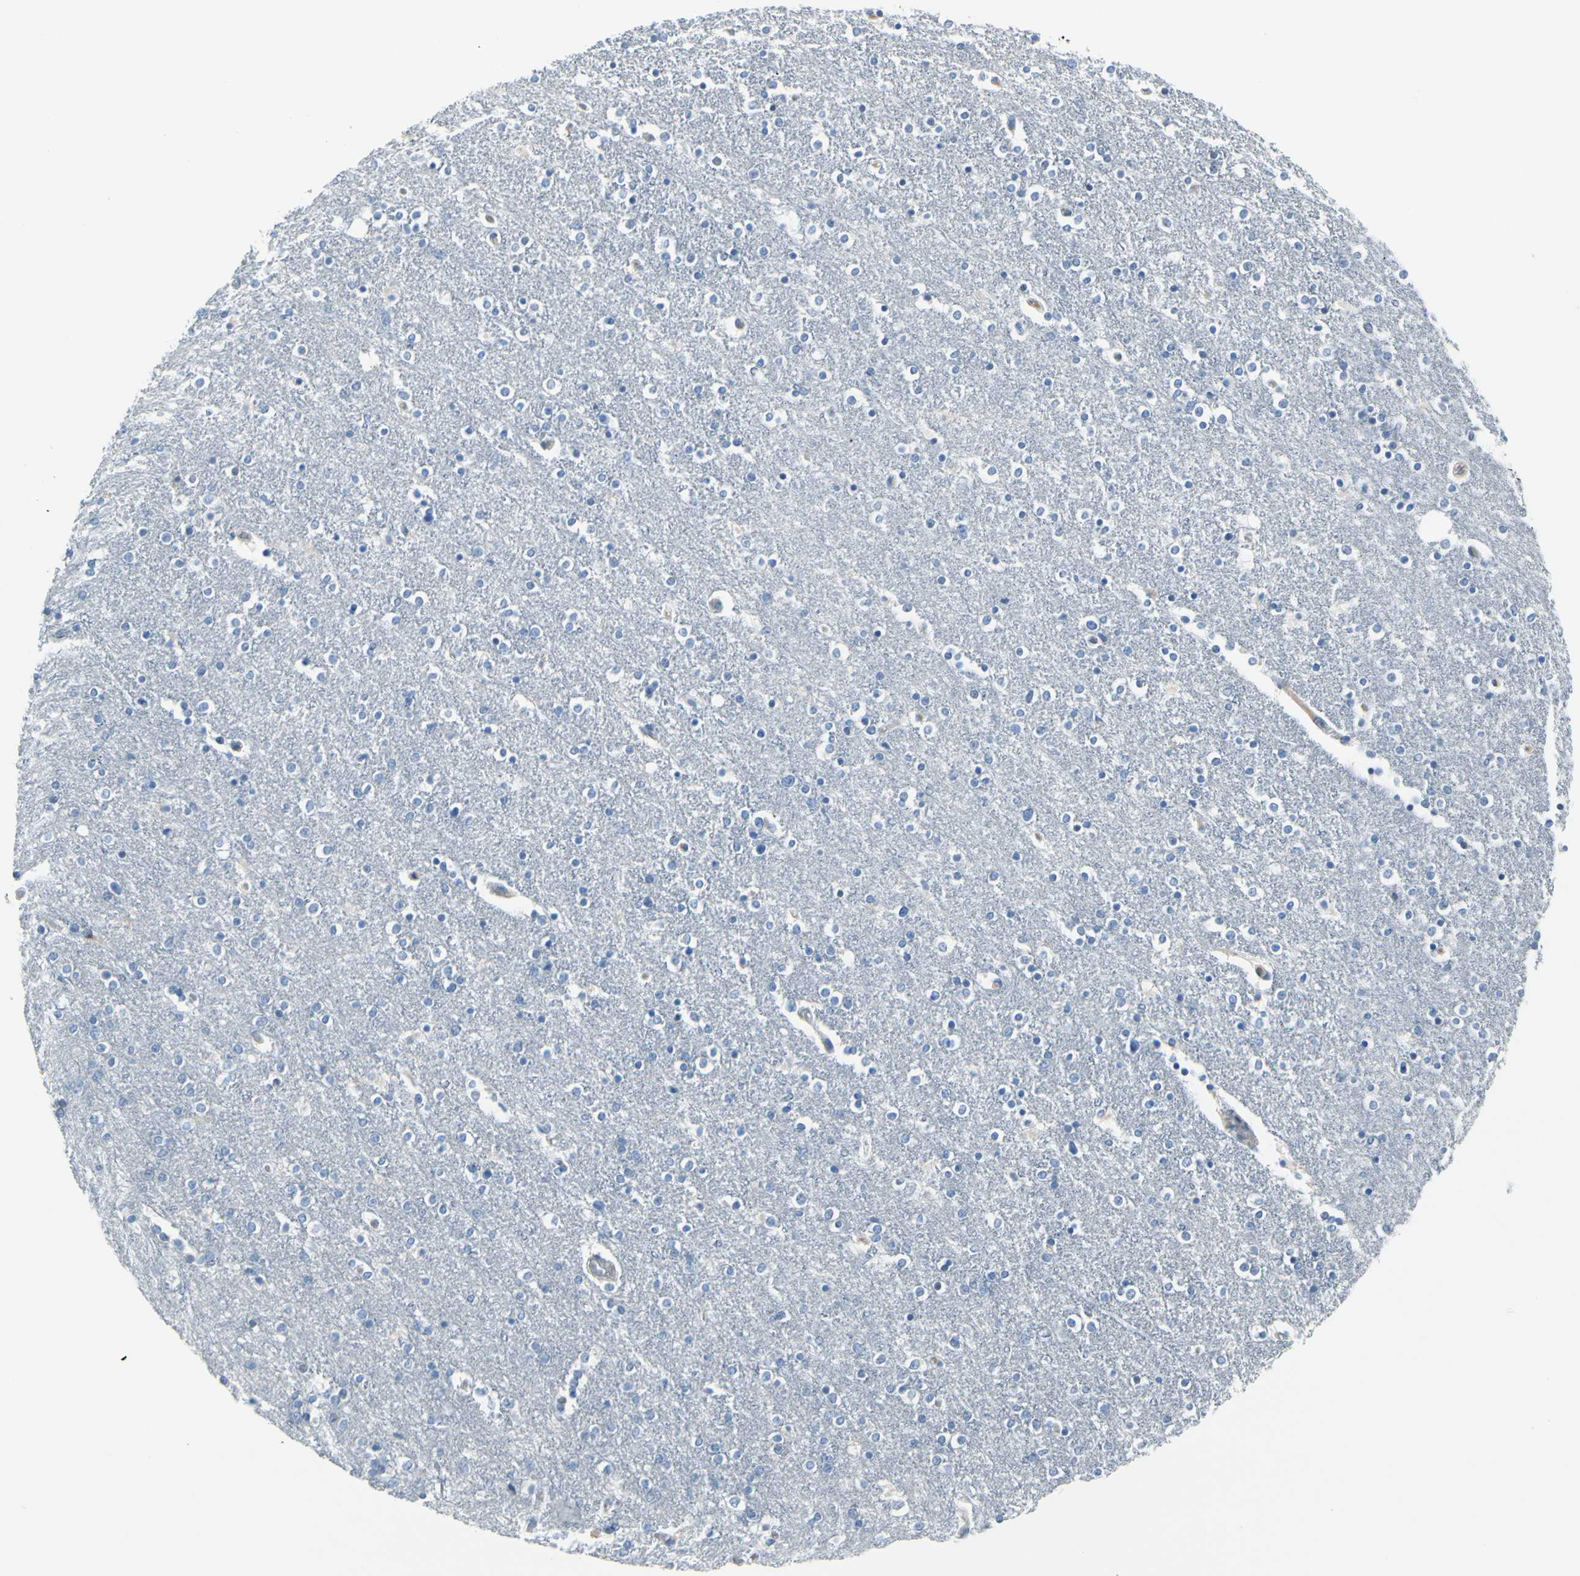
{"staining": {"intensity": "negative", "quantity": "none", "location": "none"}, "tissue": "caudate", "cell_type": "Glial cells", "image_type": "normal", "snomed": [{"axis": "morphology", "description": "Normal tissue, NOS"}, {"axis": "topography", "description": "Lateral ventricle wall"}], "caption": "The micrograph demonstrates no staining of glial cells in unremarkable caudate. (IHC, brightfield microscopy, high magnification).", "gene": "MUC5B", "patient": {"sex": "female", "age": 54}}